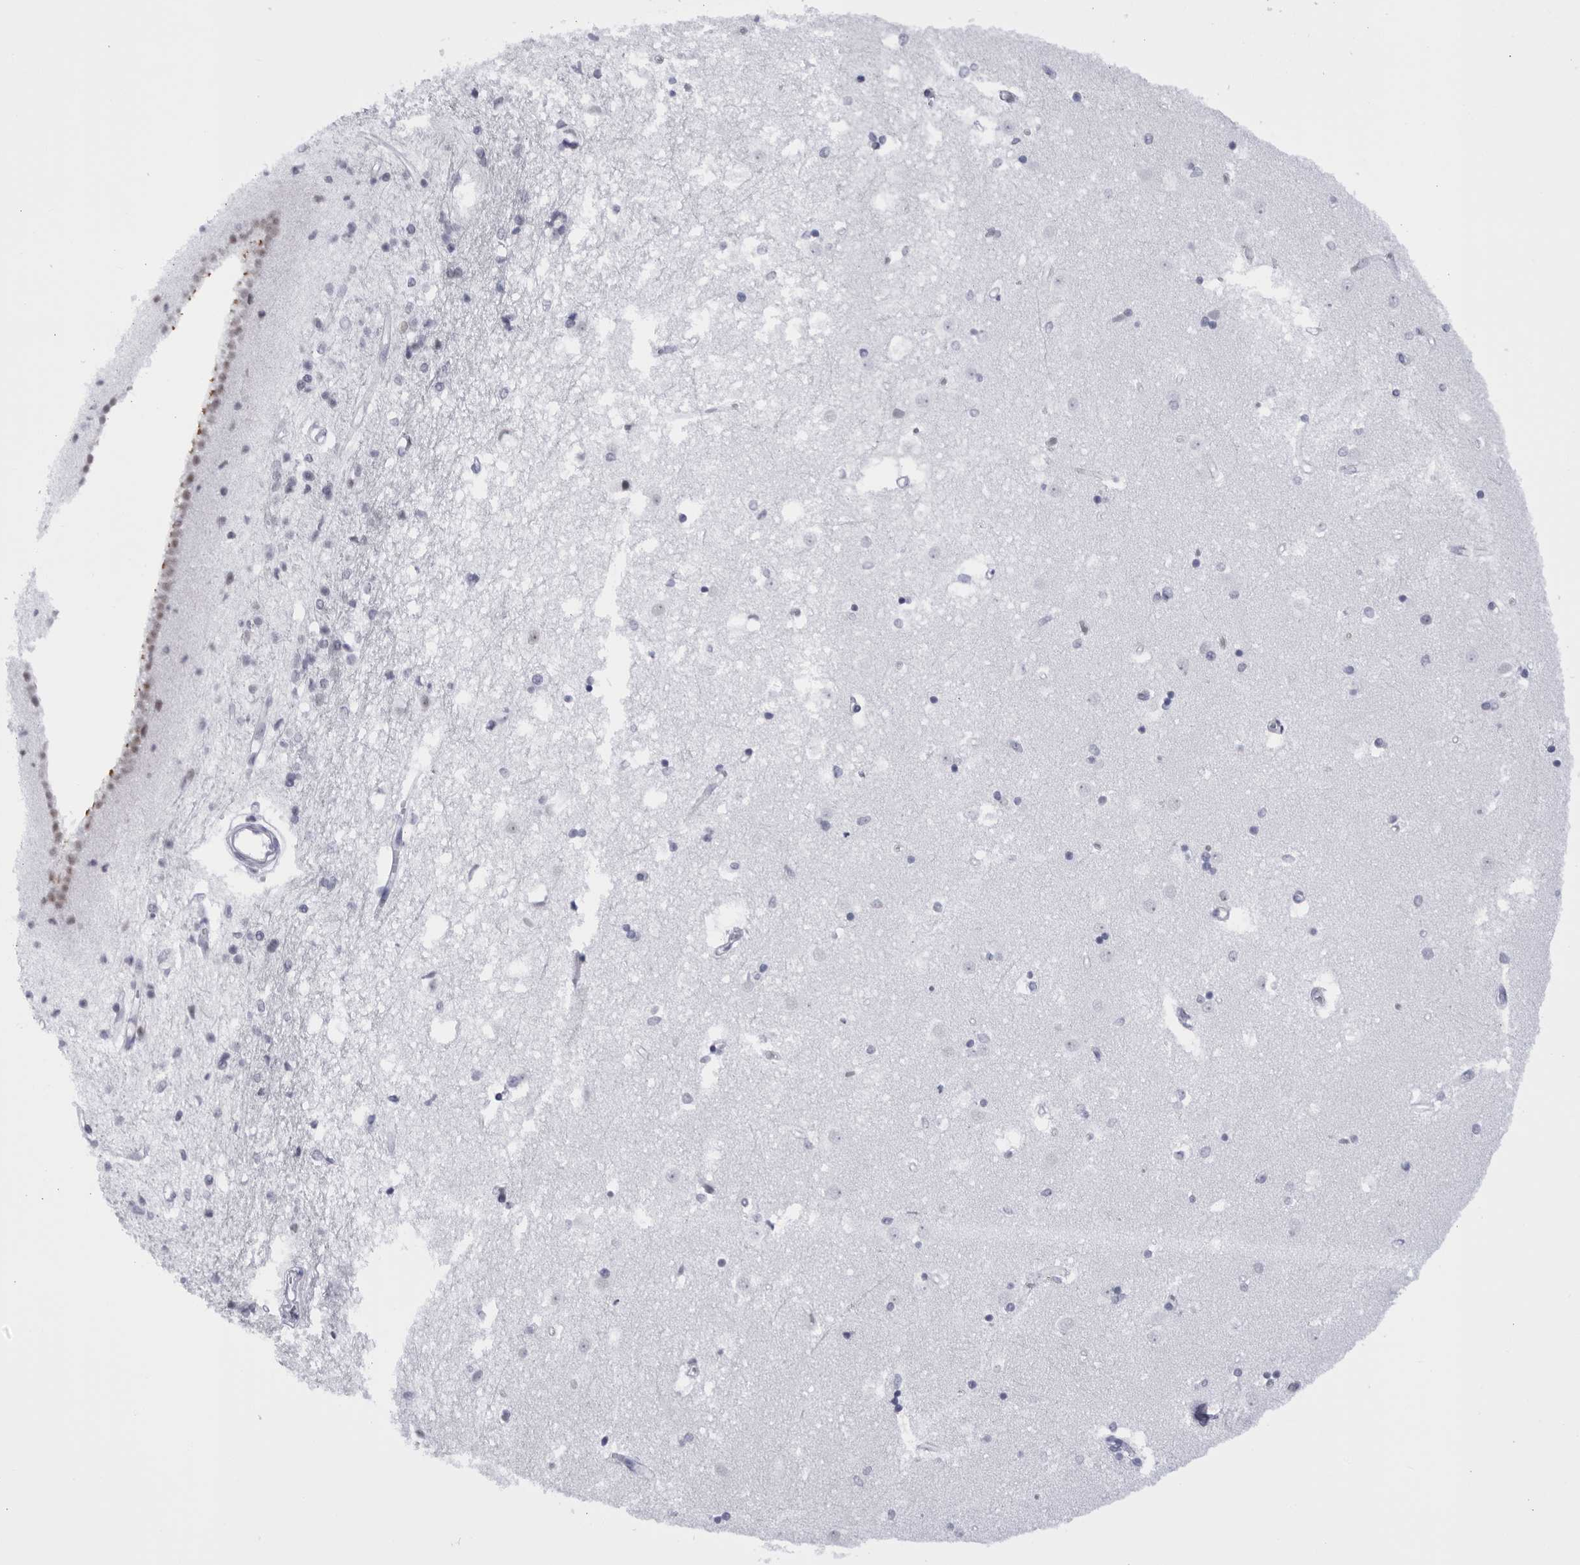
{"staining": {"intensity": "negative", "quantity": "none", "location": "none"}, "tissue": "caudate", "cell_type": "Glial cells", "image_type": "normal", "snomed": [{"axis": "morphology", "description": "Normal tissue, NOS"}, {"axis": "topography", "description": "Lateral ventricle wall"}], "caption": "DAB (3,3'-diaminobenzidine) immunohistochemical staining of unremarkable human caudate demonstrates no significant staining in glial cells.", "gene": "CCDC181", "patient": {"sex": "male", "age": 45}}